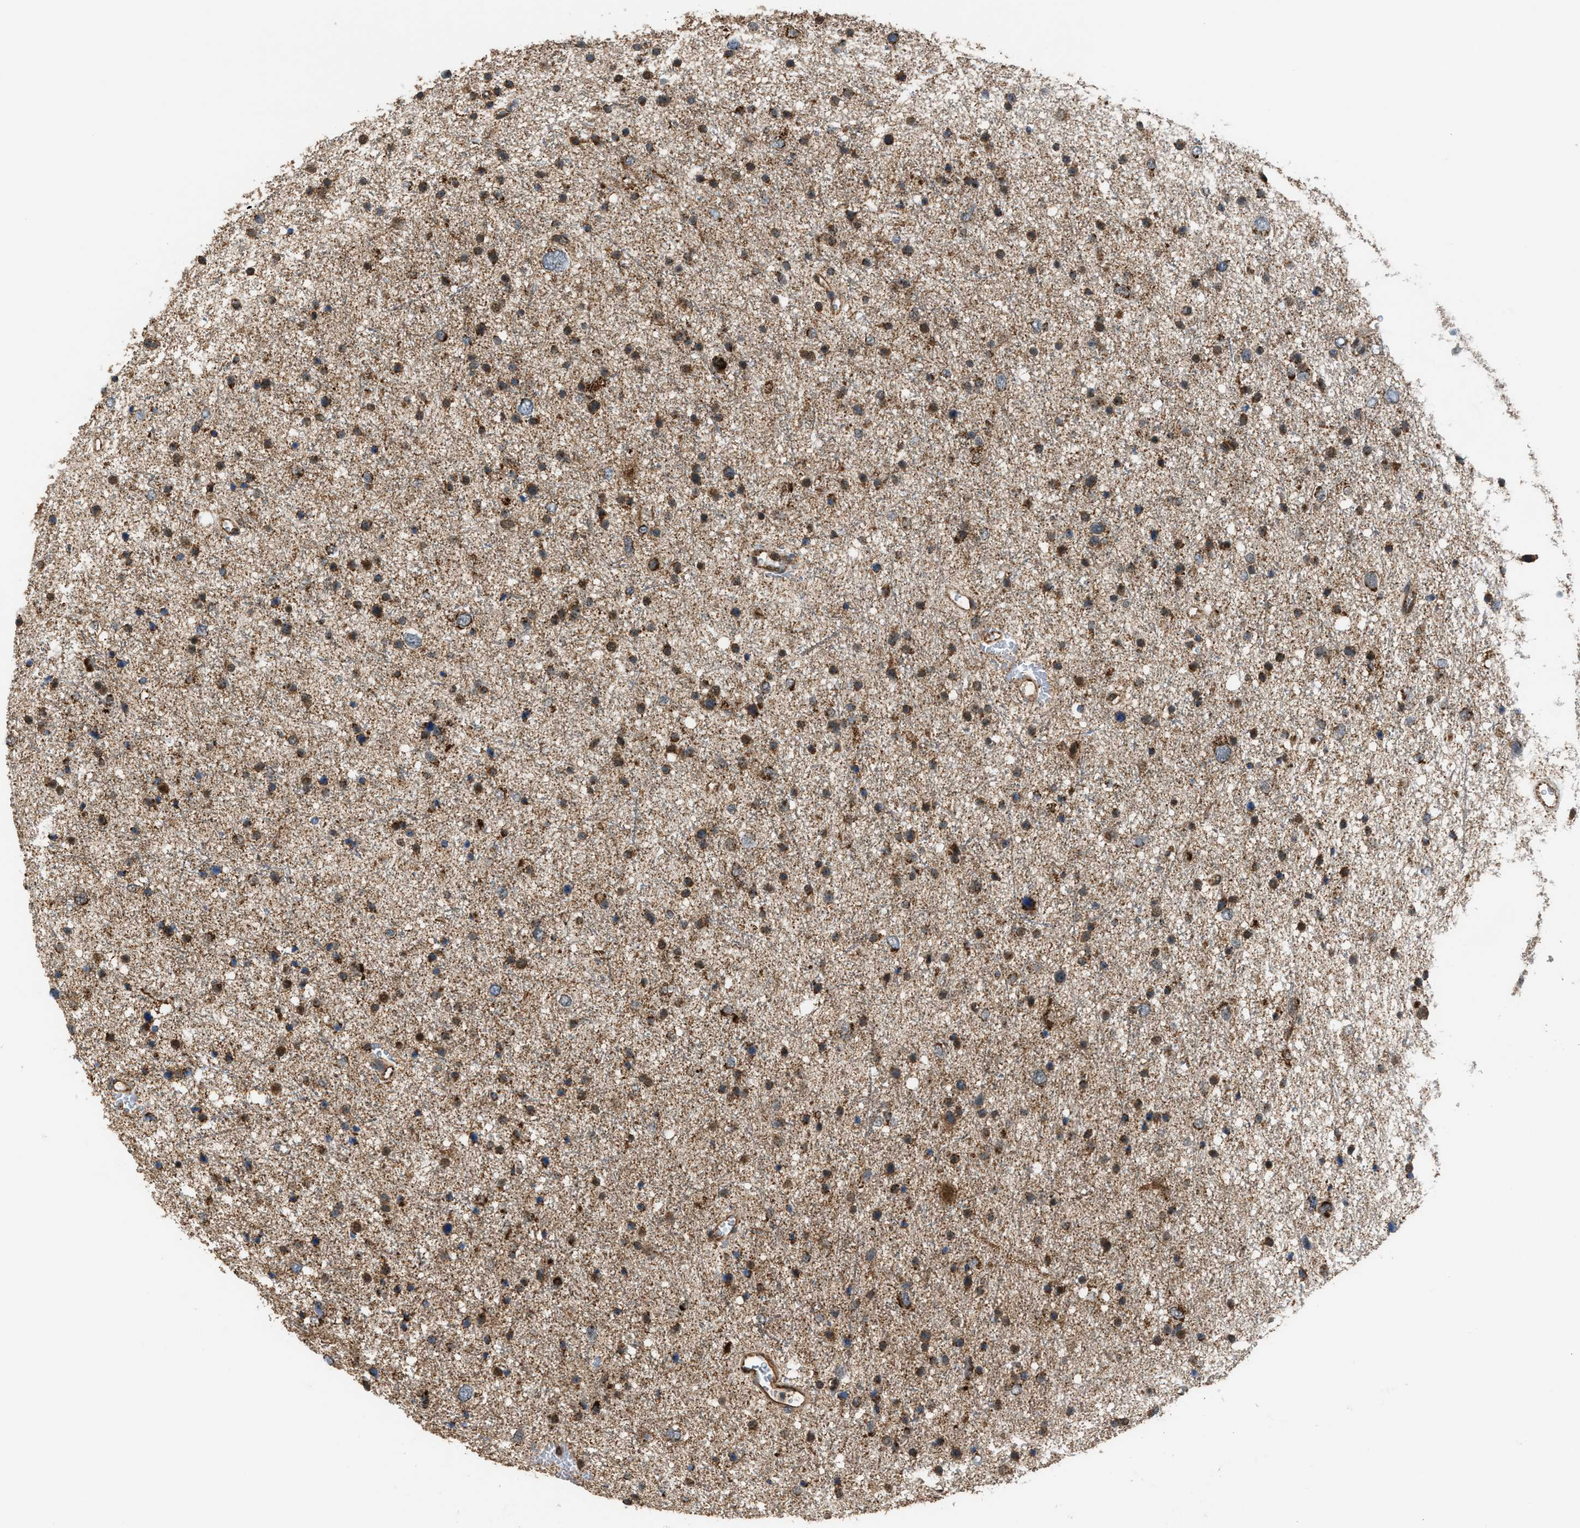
{"staining": {"intensity": "moderate", "quantity": ">75%", "location": "cytoplasmic/membranous"}, "tissue": "glioma", "cell_type": "Tumor cells", "image_type": "cancer", "snomed": [{"axis": "morphology", "description": "Glioma, malignant, Low grade"}, {"axis": "topography", "description": "Brain"}], "caption": "Protein staining exhibits moderate cytoplasmic/membranous expression in about >75% of tumor cells in malignant low-grade glioma. The staining is performed using DAB brown chromogen to label protein expression. The nuclei are counter-stained blue using hematoxylin.", "gene": "SGSM2", "patient": {"sex": "female", "age": 37}}